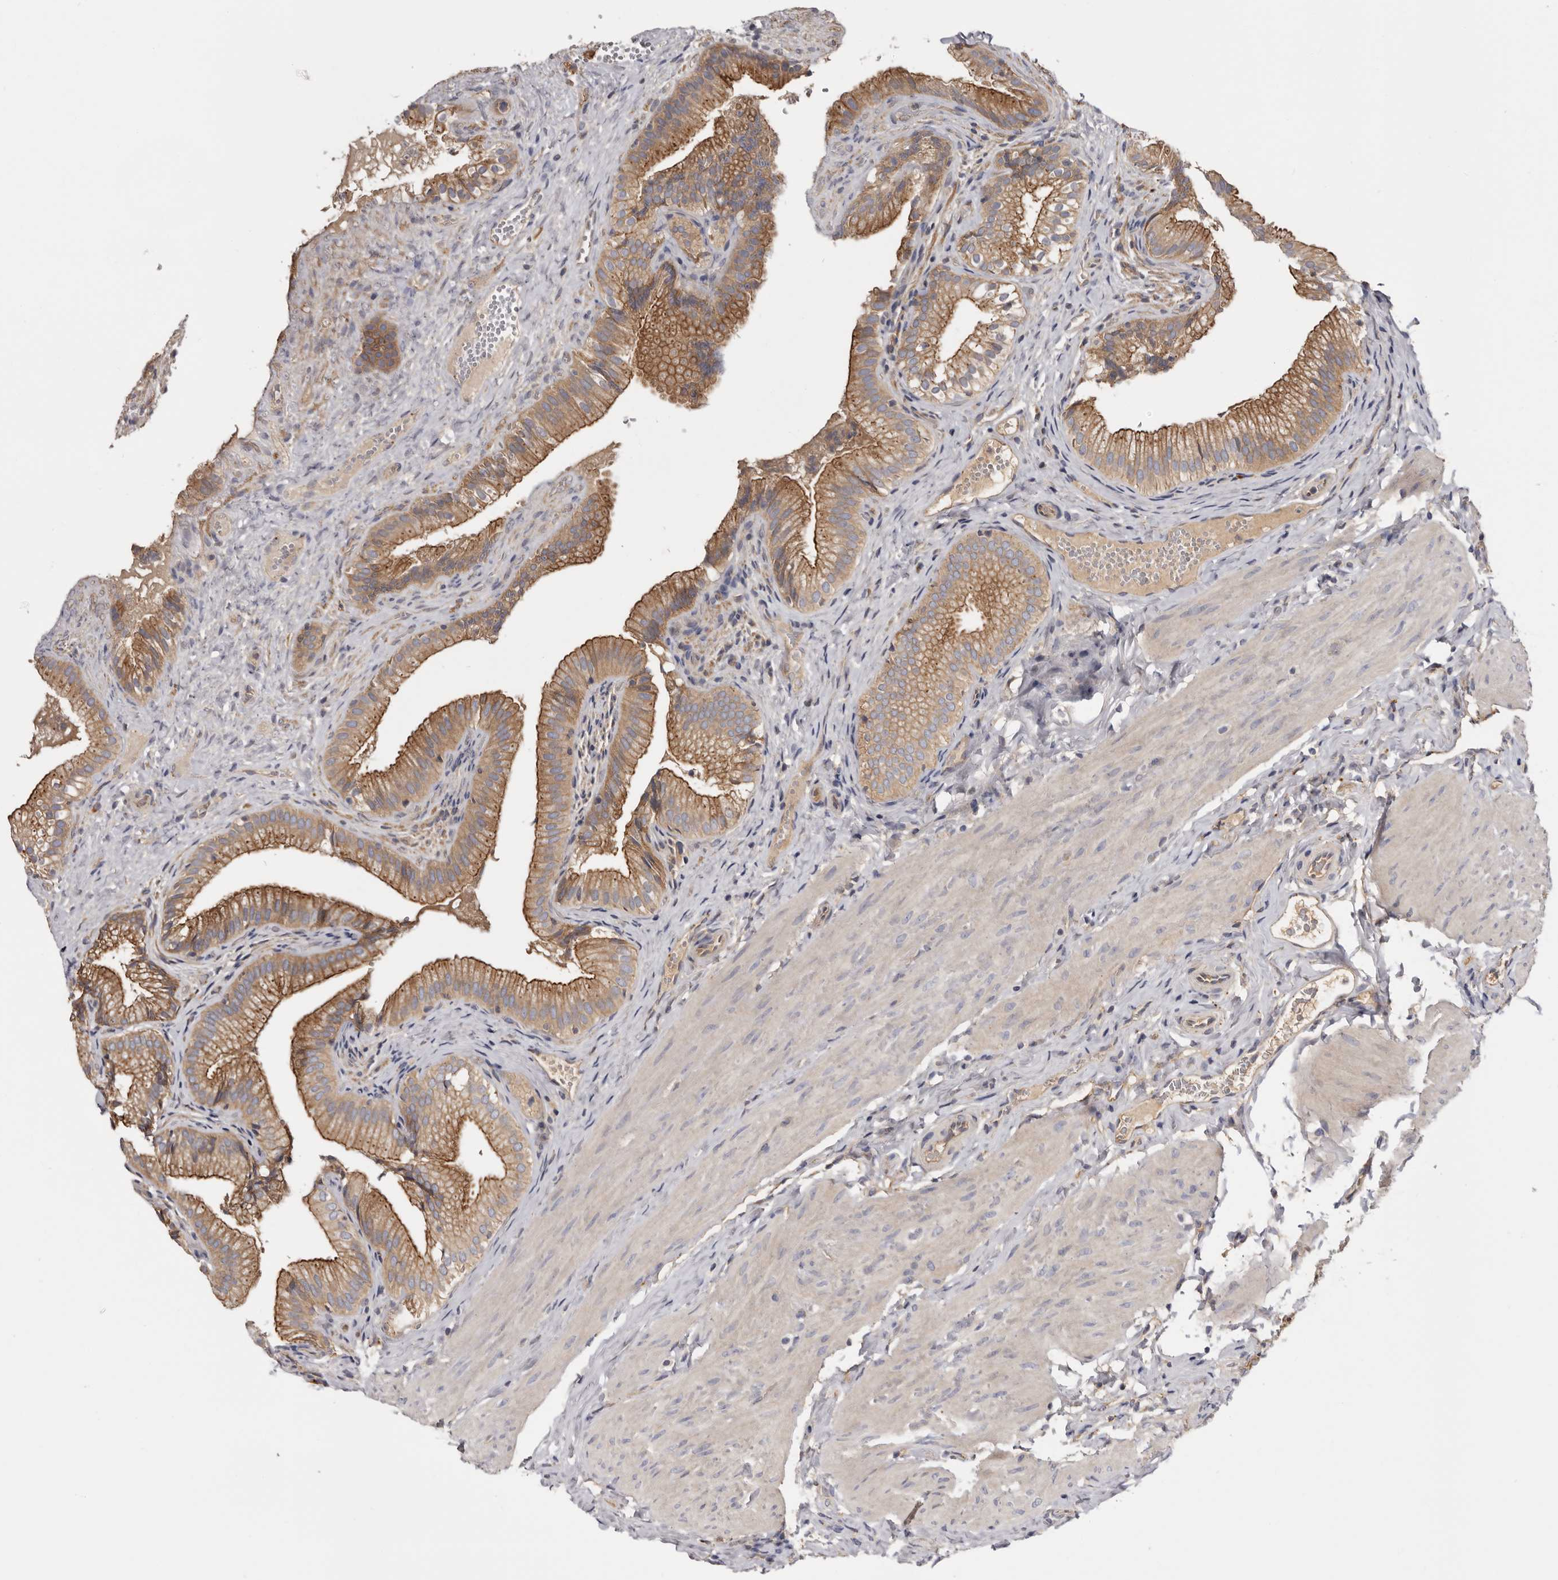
{"staining": {"intensity": "moderate", "quantity": ">75%", "location": "cytoplasmic/membranous"}, "tissue": "gallbladder", "cell_type": "Glandular cells", "image_type": "normal", "snomed": [{"axis": "morphology", "description": "Normal tissue, NOS"}, {"axis": "topography", "description": "Gallbladder"}], "caption": "A medium amount of moderate cytoplasmic/membranous expression is identified in about >75% of glandular cells in normal gallbladder. The staining was performed using DAB (3,3'-diaminobenzidine), with brown indicating positive protein expression. Nuclei are stained blue with hematoxylin.", "gene": "INKA2", "patient": {"sex": "female", "age": 30}}